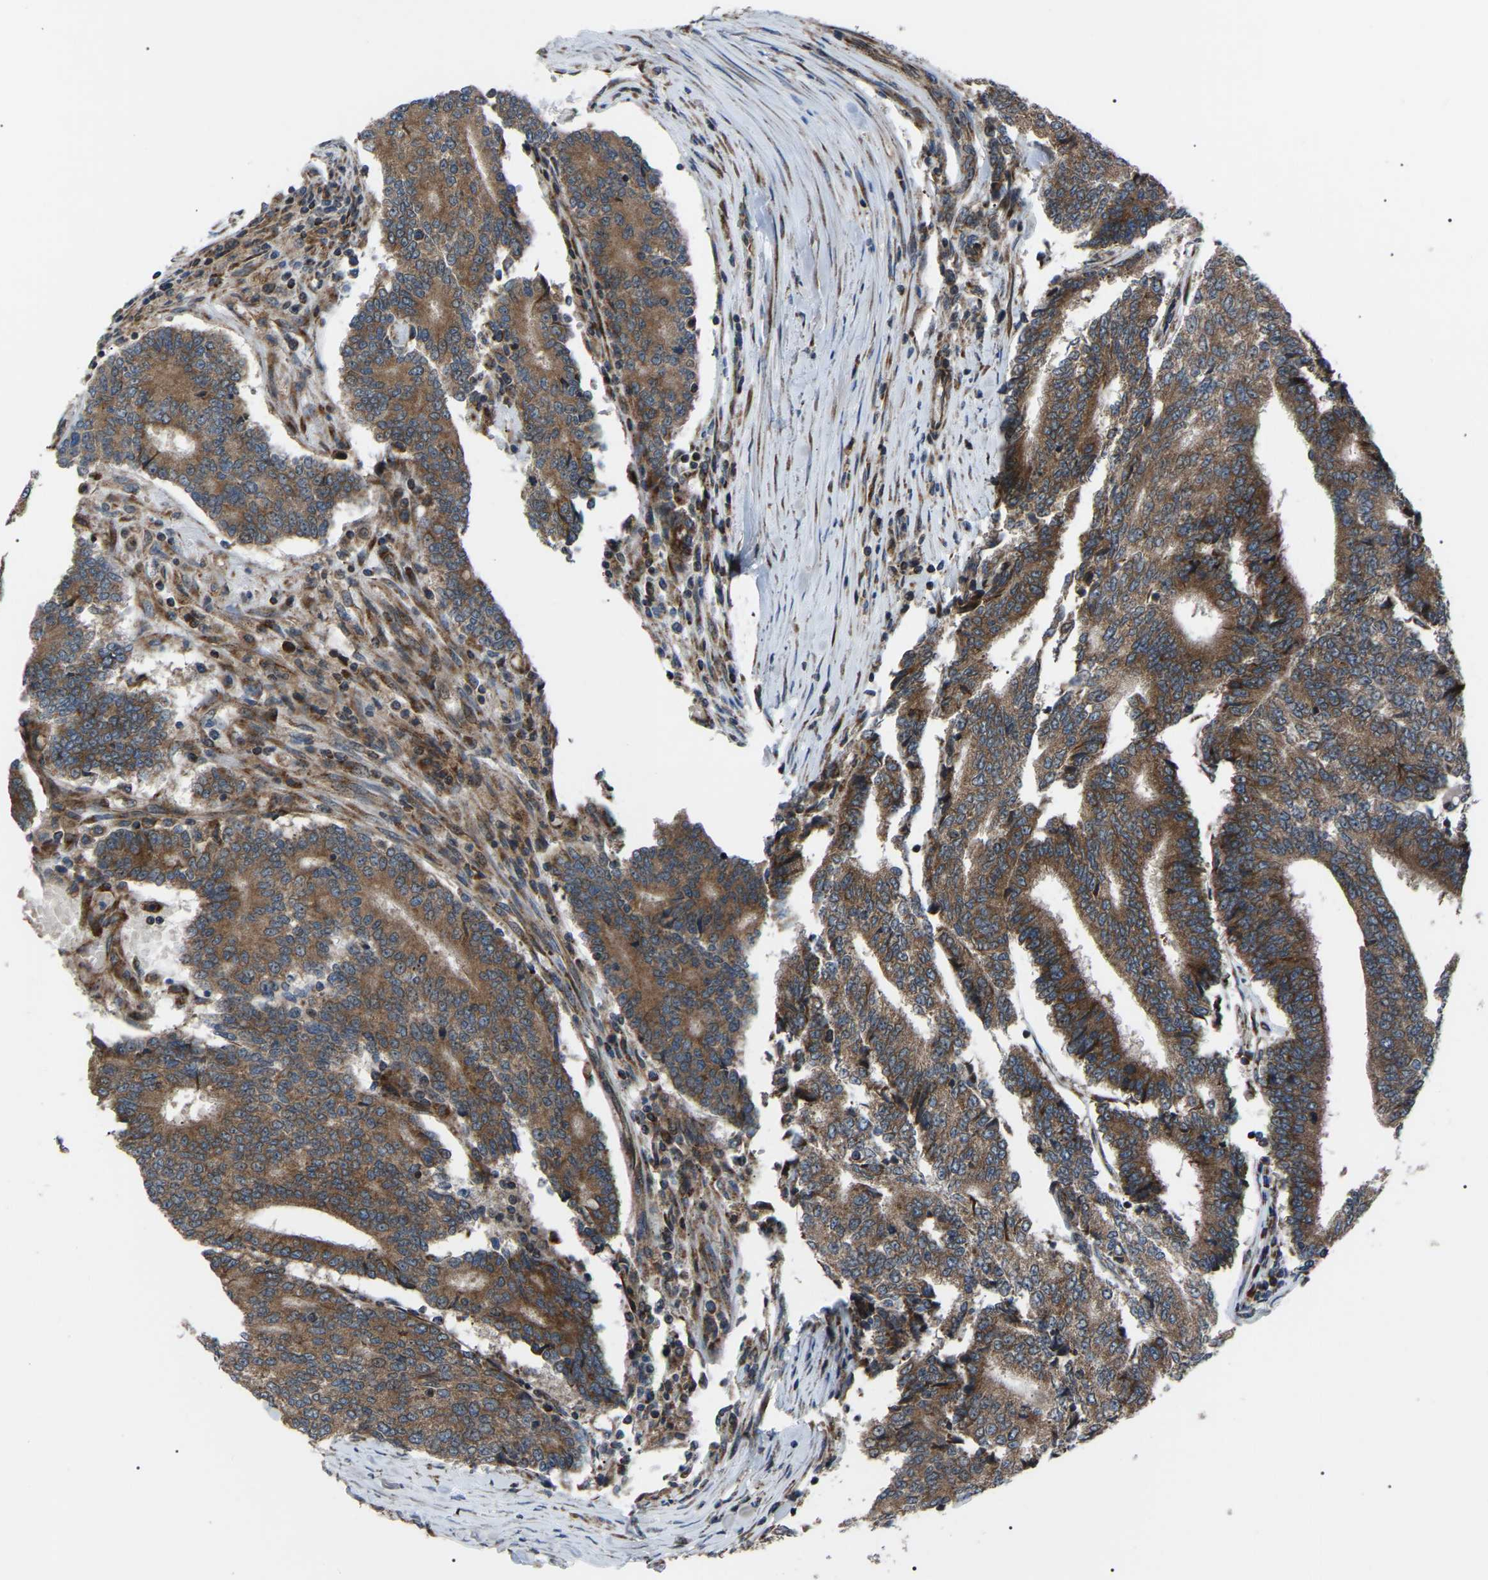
{"staining": {"intensity": "strong", "quantity": ">75%", "location": "cytoplasmic/membranous"}, "tissue": "prostate cancer", "cell_type": "Tumor cells", "image_type": "cancer", "snomed": [{"axis": "morphology", "description": "Normal tissue, NOS"}, {"axis": "morphology", "description": "Adenocarcinoma, High grade"}, {"axis": "topography", "description": "Prostate"}, {"axis": "topography", "description": "Seminal veicle"}], "caption": "Immunohistochemical staining of human adenocarcinoma (high-grade) (prostate) exhibits high levels of strong cytoplasmic/membranous positivity in approximately >75% of tumor cells. Ihc stains the protein of interest in brown and the nuclei are stained blue.", "gene": "AGO2", "patient": {"sex": "male", "age": 55}}